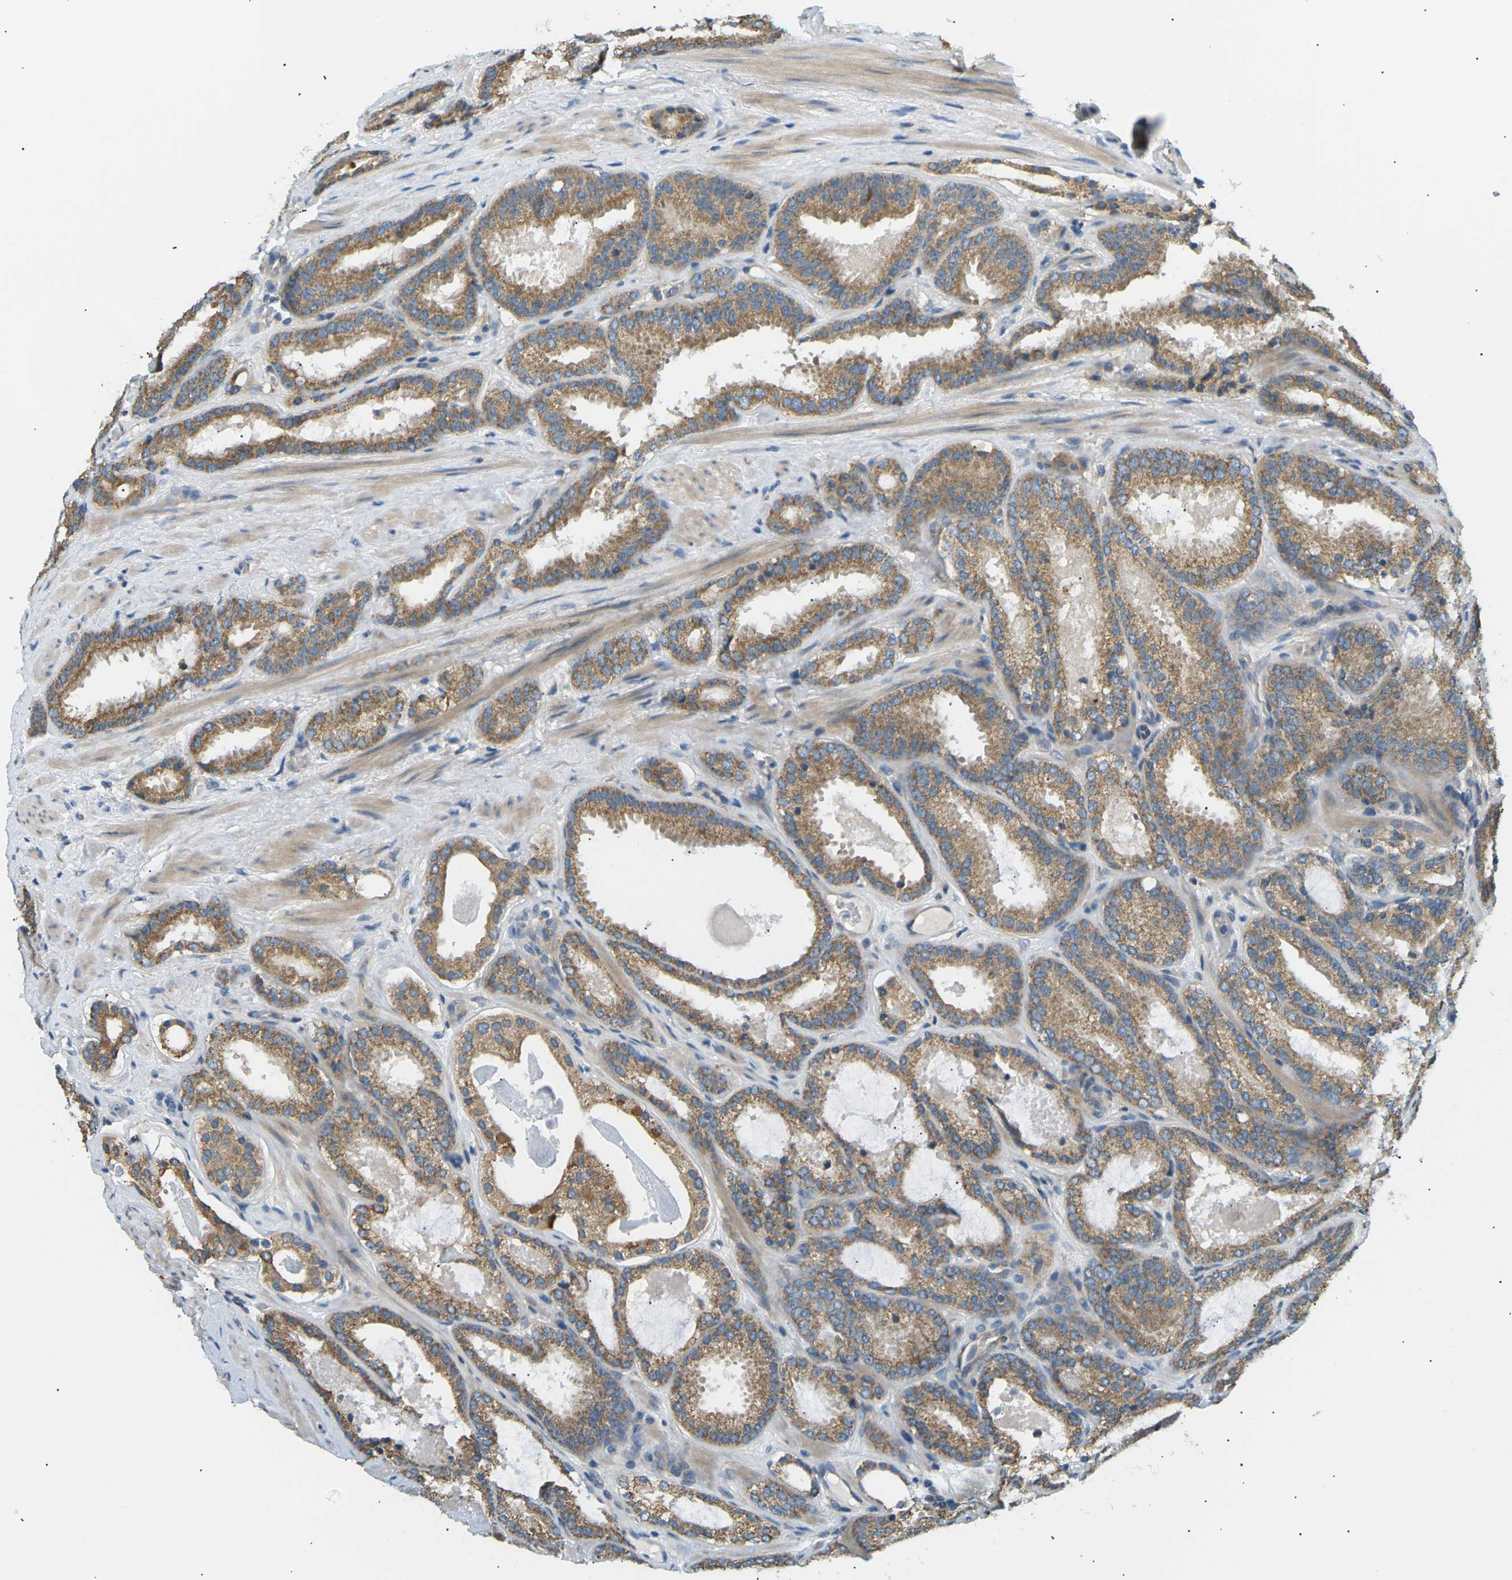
{"staining": {"intensity": "moderate", "quantity": ">75%", "location": "cytoplasmic/membranous"}, "tissue": "prostate cancer", "cell_type": "Tumor cells", "image_type": "cancer", "snomed": [{"axis": "morphology", "description": "Adenocarcinoma, Low grade"}, {"axis": "topography", "description": "Prostate"}], "caption": "Prostate cancer (adenocarcinoma (low-grade)) stained with IHC demonstrates moderate cytoplasmic/membranous positivity in about >75% of tumor cells.", "gene": "TBC1D8", "patient": {"sex": "male", "age": 69}}